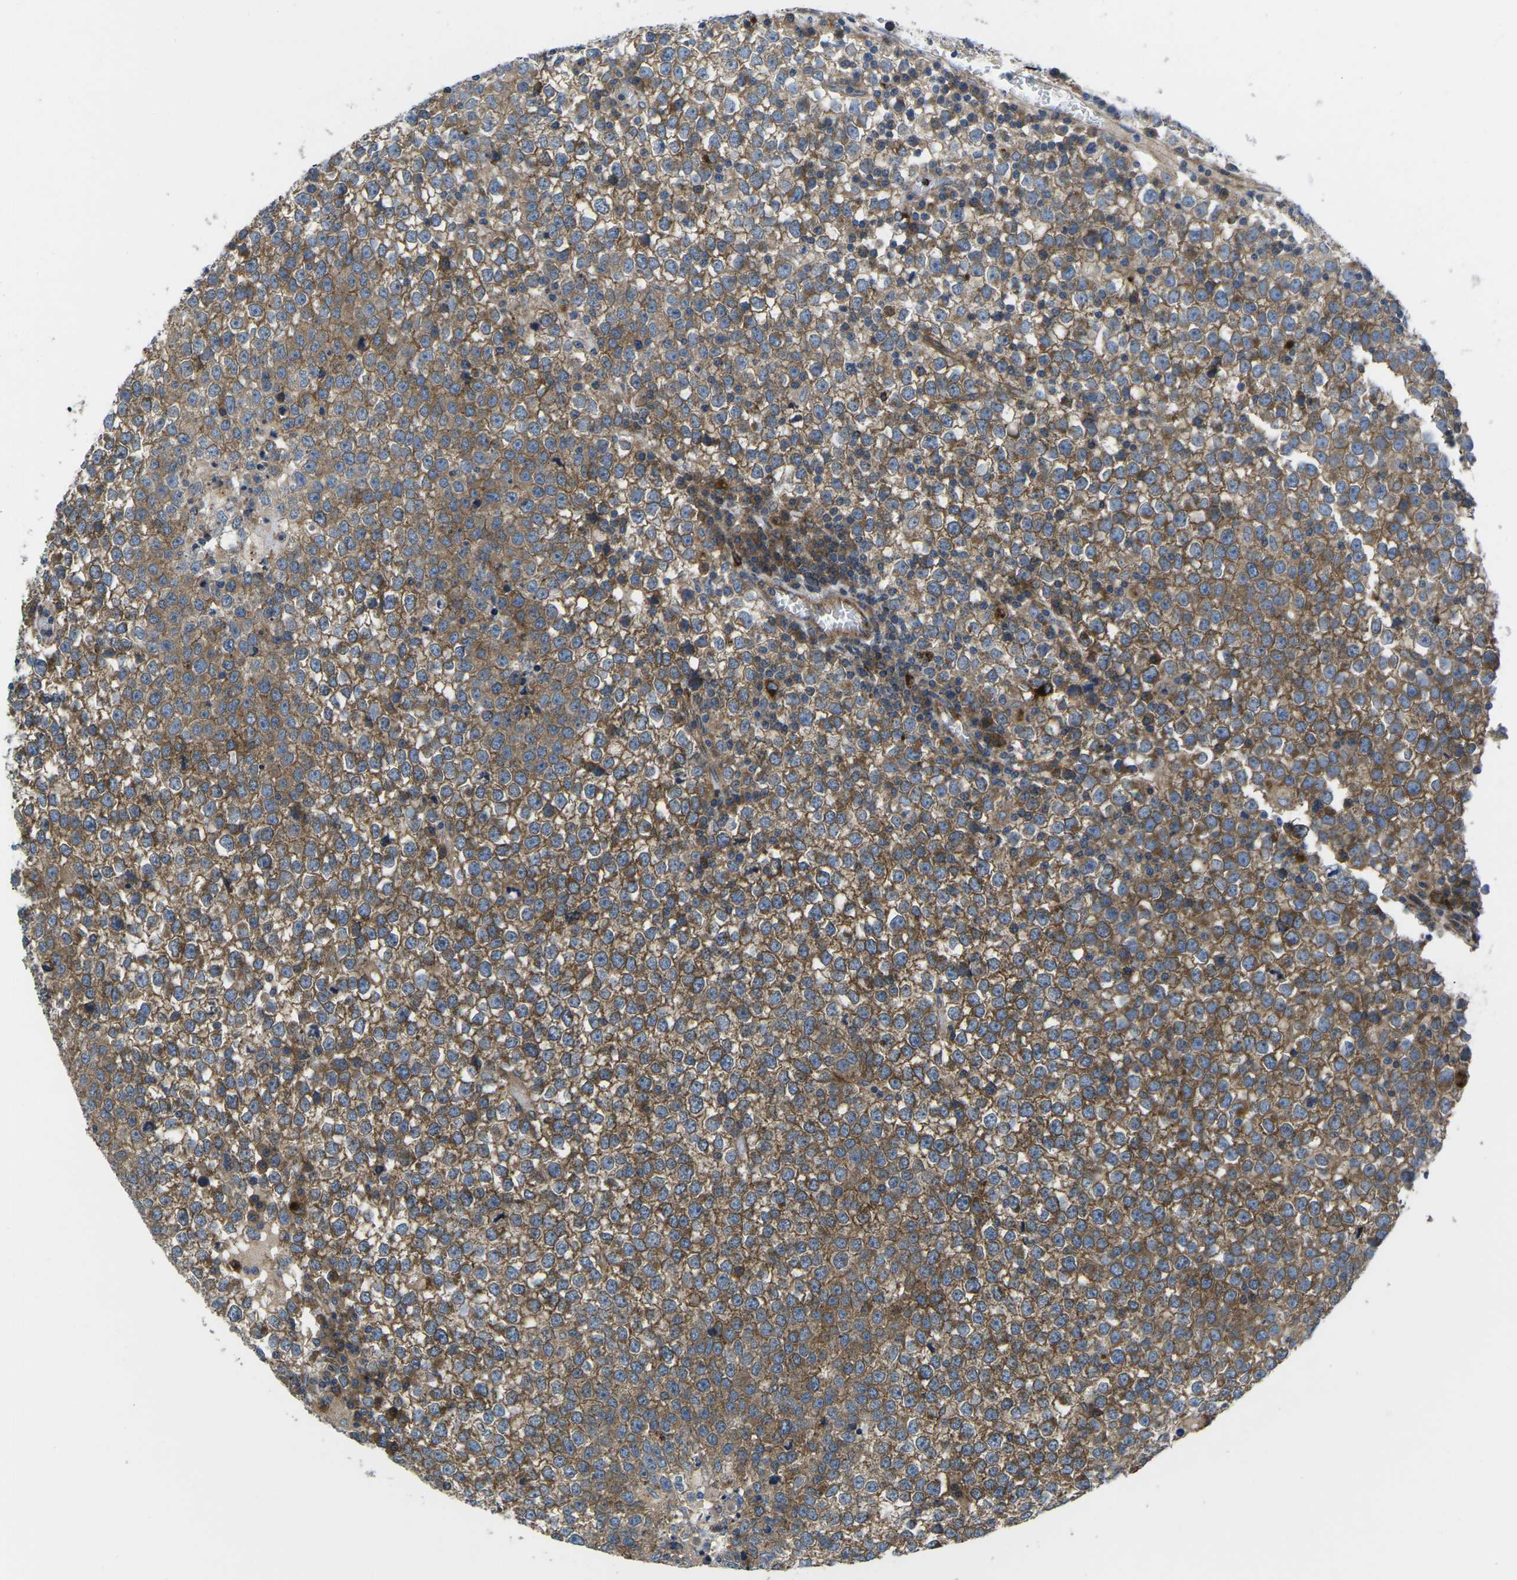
{"staining": {"intensity": "moderate", "quantity": ">75%", "location": "cytoplasmic/membranous"}, "tissue": "testis cancer", "cell_type": "Tumor cells", "image_type": "cancer", "snomed": [{"axis": "morphology", "description": "Seminoma, NOS"}, {"axis": "topography", "description": "Testis"}], "caption": "IHC micrograph of testis seminoma stained for a protein (brown), which displays medium levels of moderate cytoplasmic/membranous expression in about >75% of tumor cells.", "gene": "DLG1", "patient": {"sex": "male", "age": 65}}